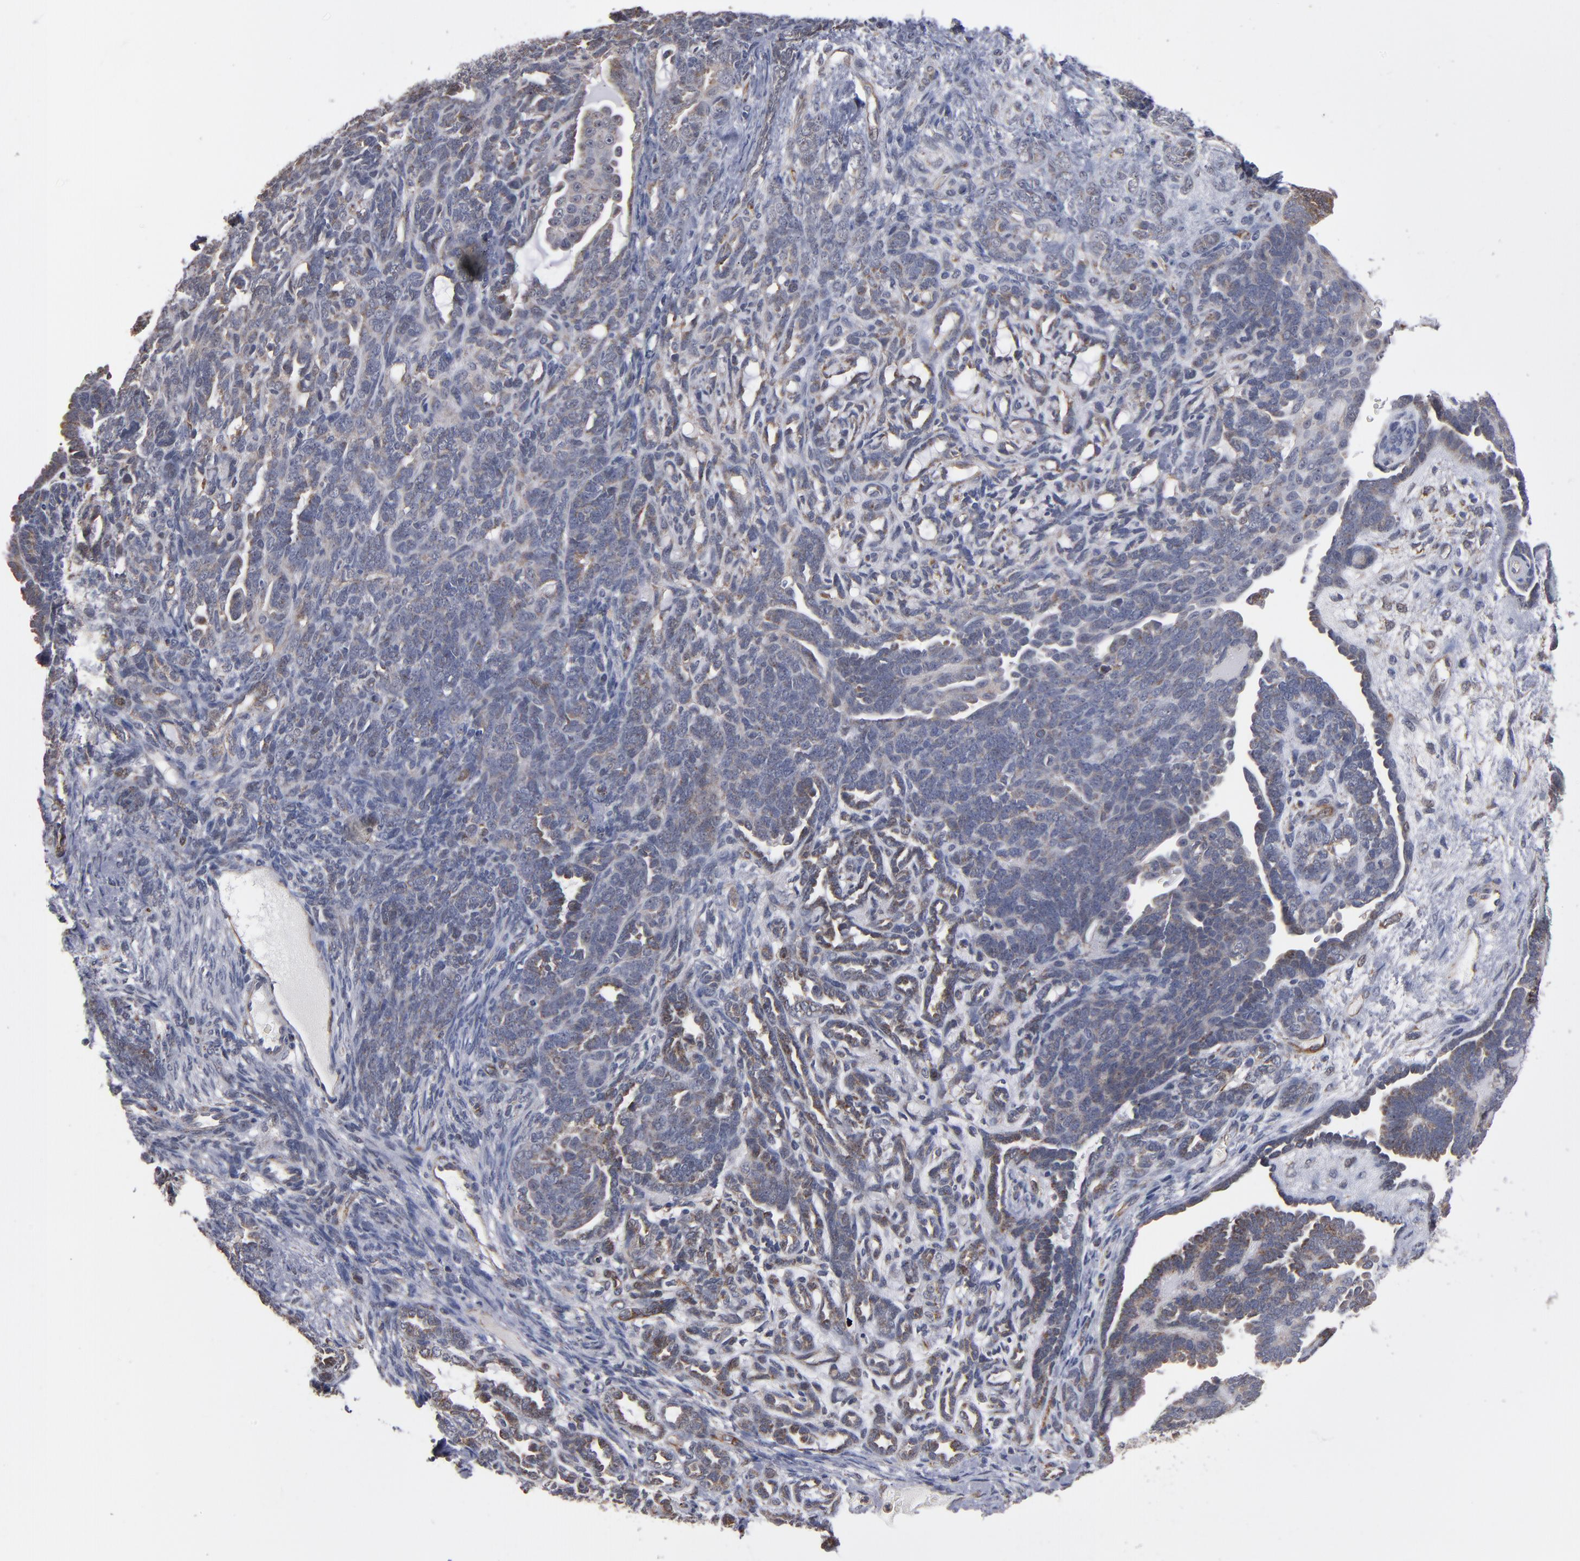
{"staining": {"intensity": "moderate", "quantity": ">75%", "location": "cytoplasmic/membranous"}, "tissue": "endometrial cancer", "cell_type": "Tumor cells", "image_type": "cancer", "snomed": [{"axis": "morphology", "description": "Neoplasm, malignant, NOS"}, {"axis": "topography", "description": "Endometrium"}], "caption": "Endometrial cancer stained with a brown dye demonstrates moderate cytoplasmic/membranous positive expression in approximately >75% of tumor cells.", "gene": "MIPOL1", "patient": {"sex": "female", "age": 74}}